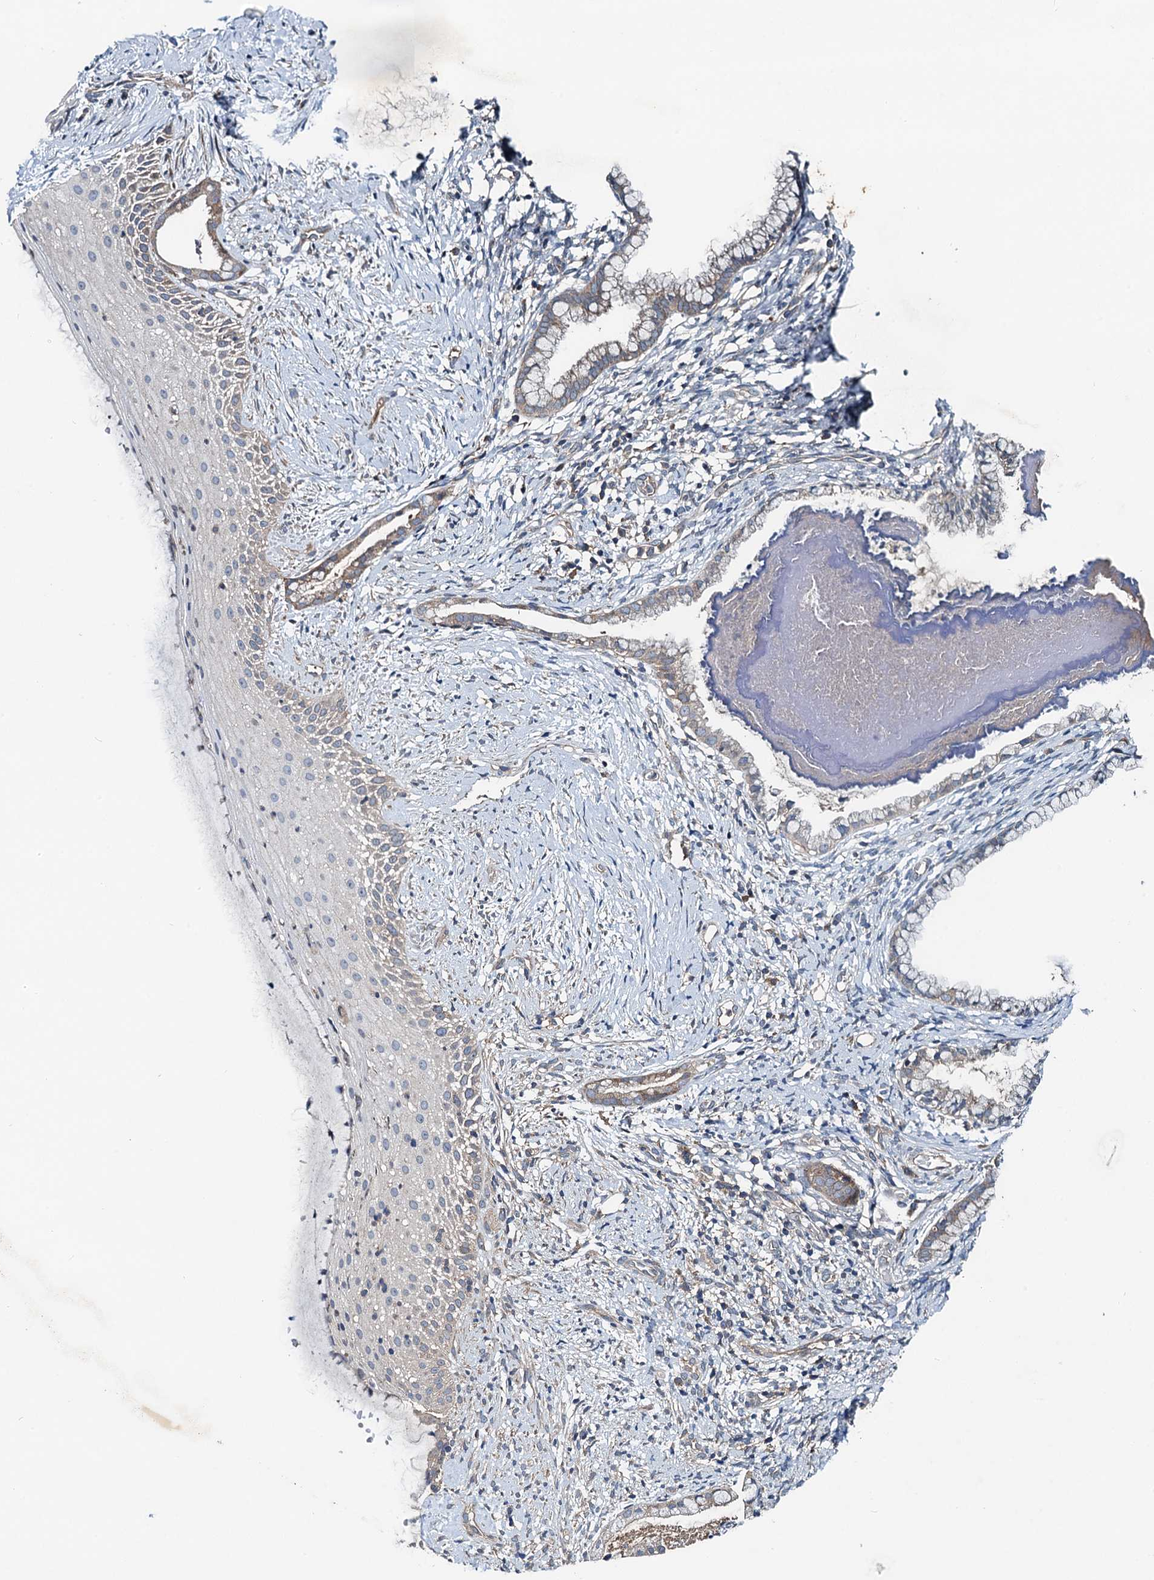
{"staining": {"intensity": "moderate", "quantity": "25%-75%", "location": "cytoplasmic/membranous"}, "tissue": "cervix", "cell_type": "Glandular cells", "image_type": "normal", "snomed": [{"axis": "morphology", "description": "Normal tissue, NOS"}, {"axis": "topography", "description": "Cervix"}], "caption": "Human cervix stained with a protein marker demonstrates moderate staining in glandular cells.", "gene": "EFL1", "patient": {"sex": "female", "age": 36}}